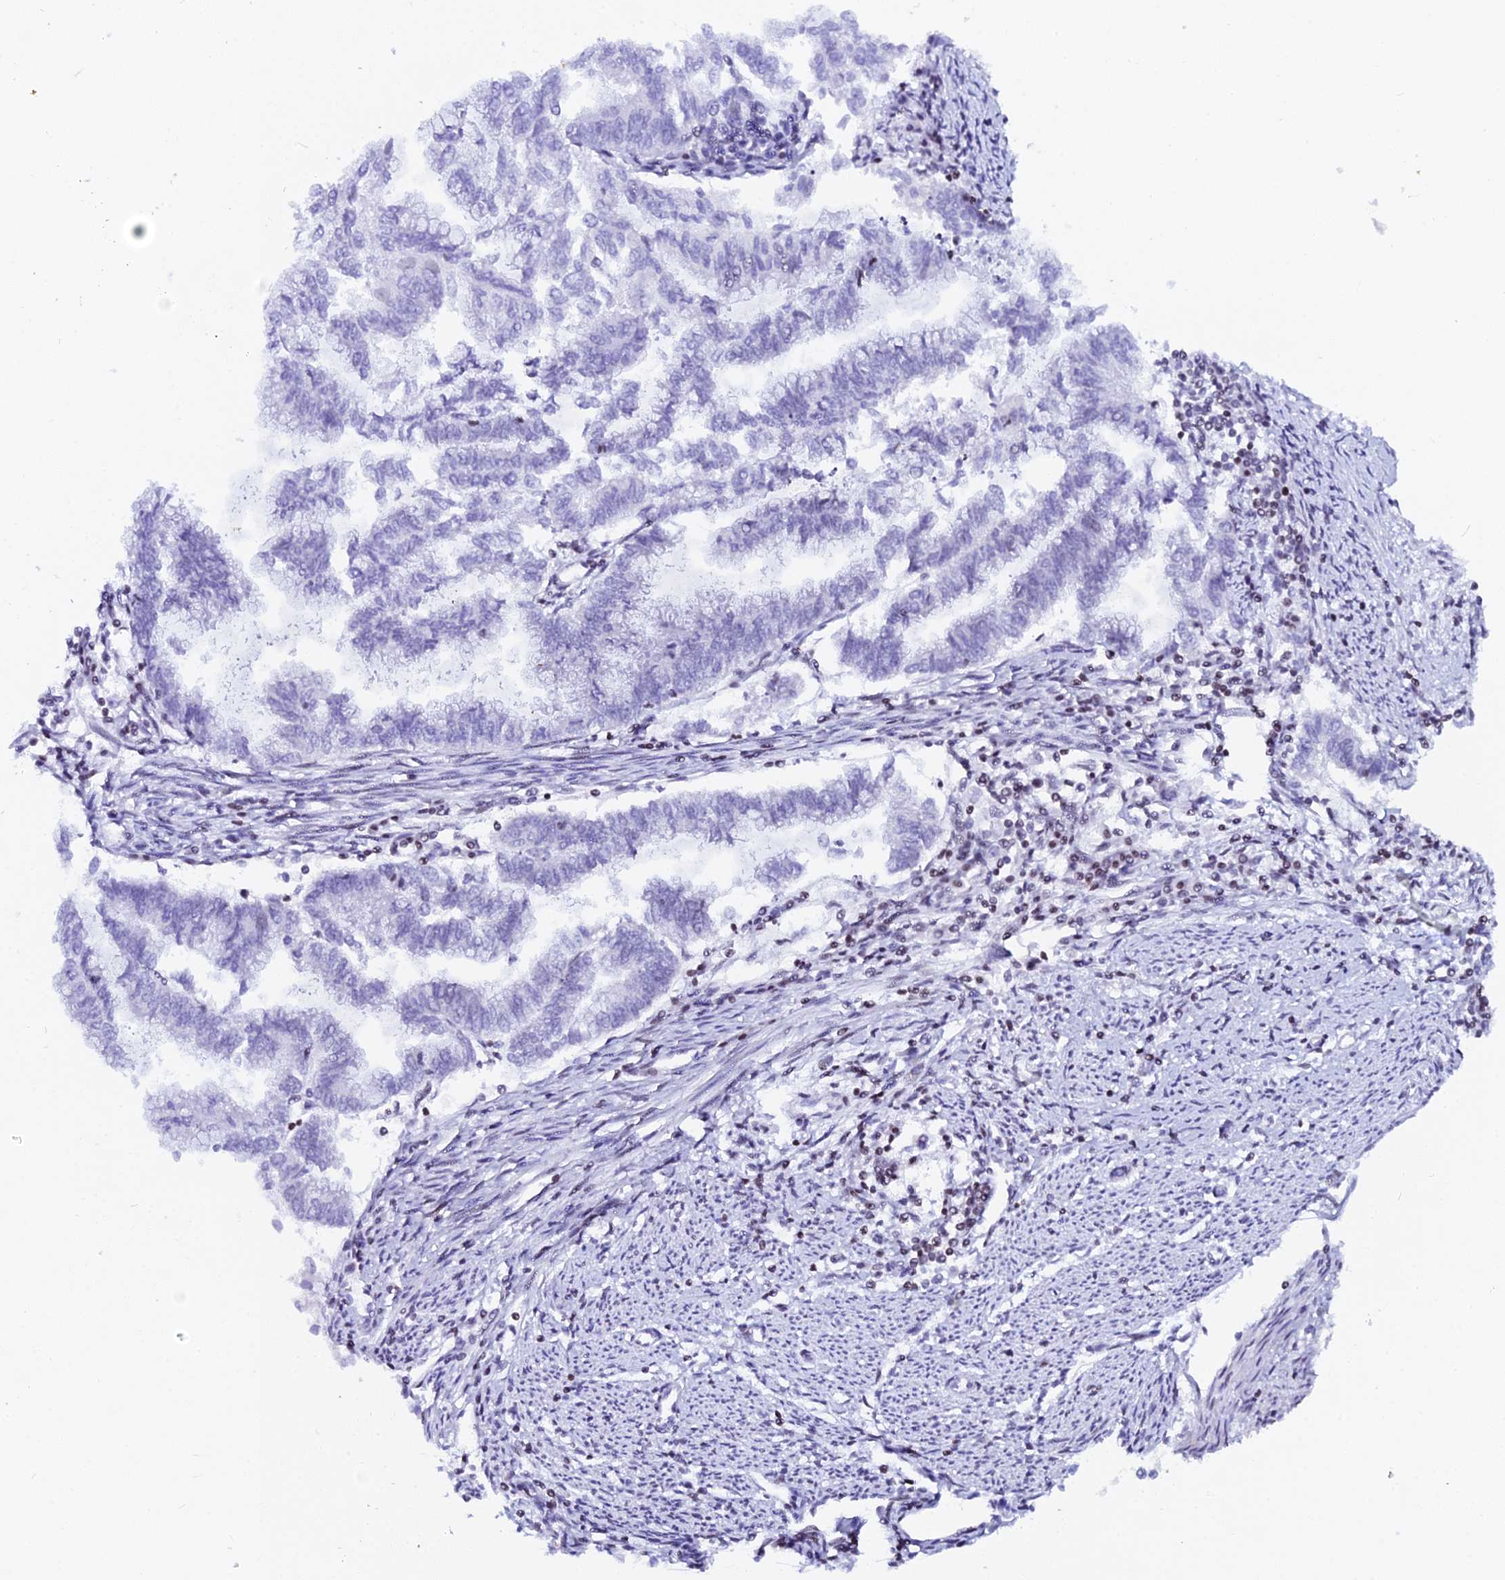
{"staining": {"intensity": "negative", "quantity": "none", "location": "none"}, "tissue": "endometrial cancer", "cell_type": "Tumor cells", "image_type": "cancer", "snomed": [{"axis": "morphology", "description": "Adenocarcinoma, NOS"}, {"axis": "topography", "description": "Endometrium"}], "caption": "Immunohistochemical staining of human endometrial adenocarcinoma displays no significant positivity in tumor cells.", "gene": "MYNN", "patient": {"sex": "female", "age": 79}}